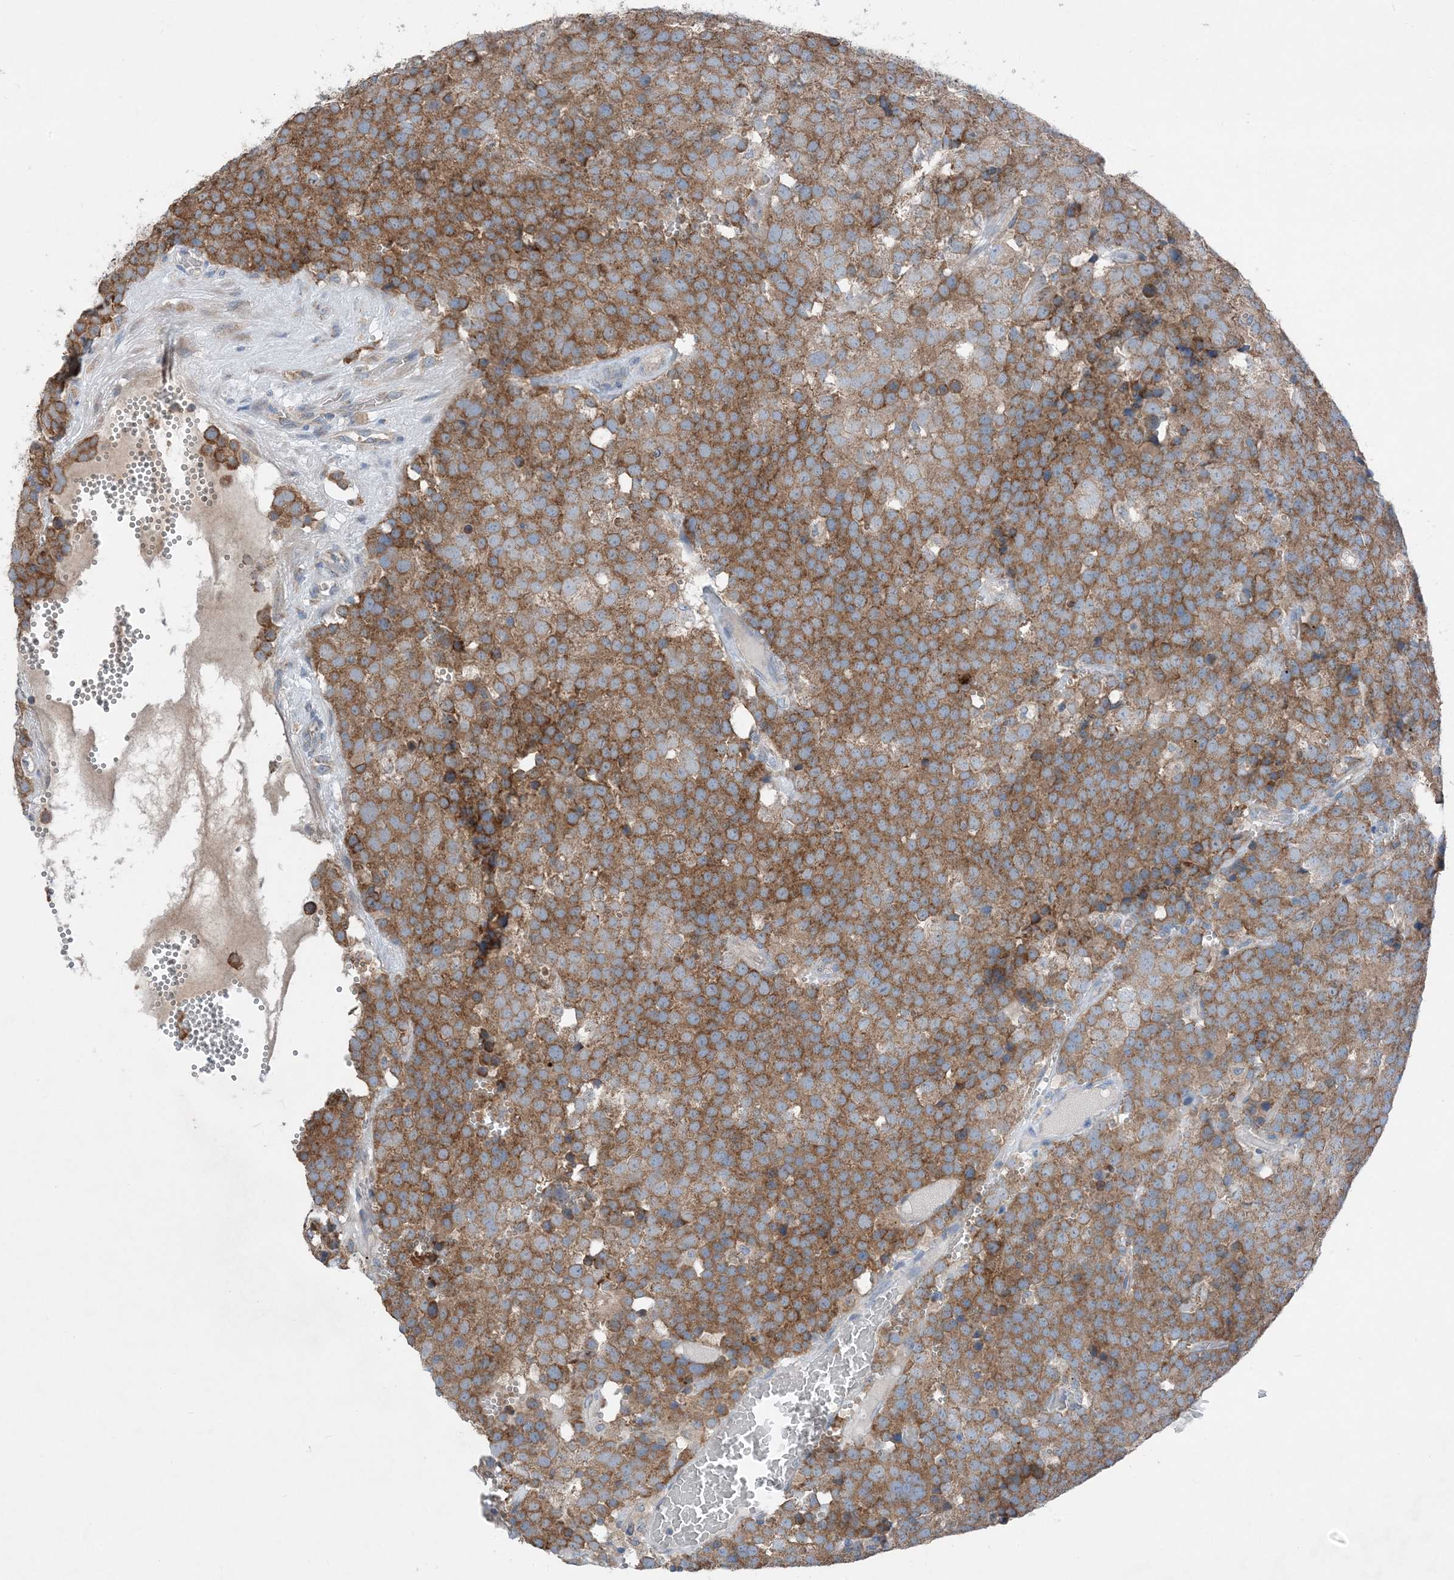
{"staining": {"intensity": "moderate", "quantity": ">75%", "location": "cytoplasmic/membranous"}, "tissue": "testis cancer", "cell_type": "Tumor cells", "image_type": "cancer", "snomed": [{"axis": "morphology", "description": "Seminoma, NOS"}, {"axis": "topography", "description": "Testis"}], "caption": "Immunohistochemical staining of human testis seminoma exhibits medium levels of moderate cytoplasmic/membranous staining in about >75% of tumor cells. Immunohistochemistry (ihc) stains the protein in brown and the nuclei are stained blue.", "gene": "DHX30", "patient": {"sex": "male", "age": 71}}